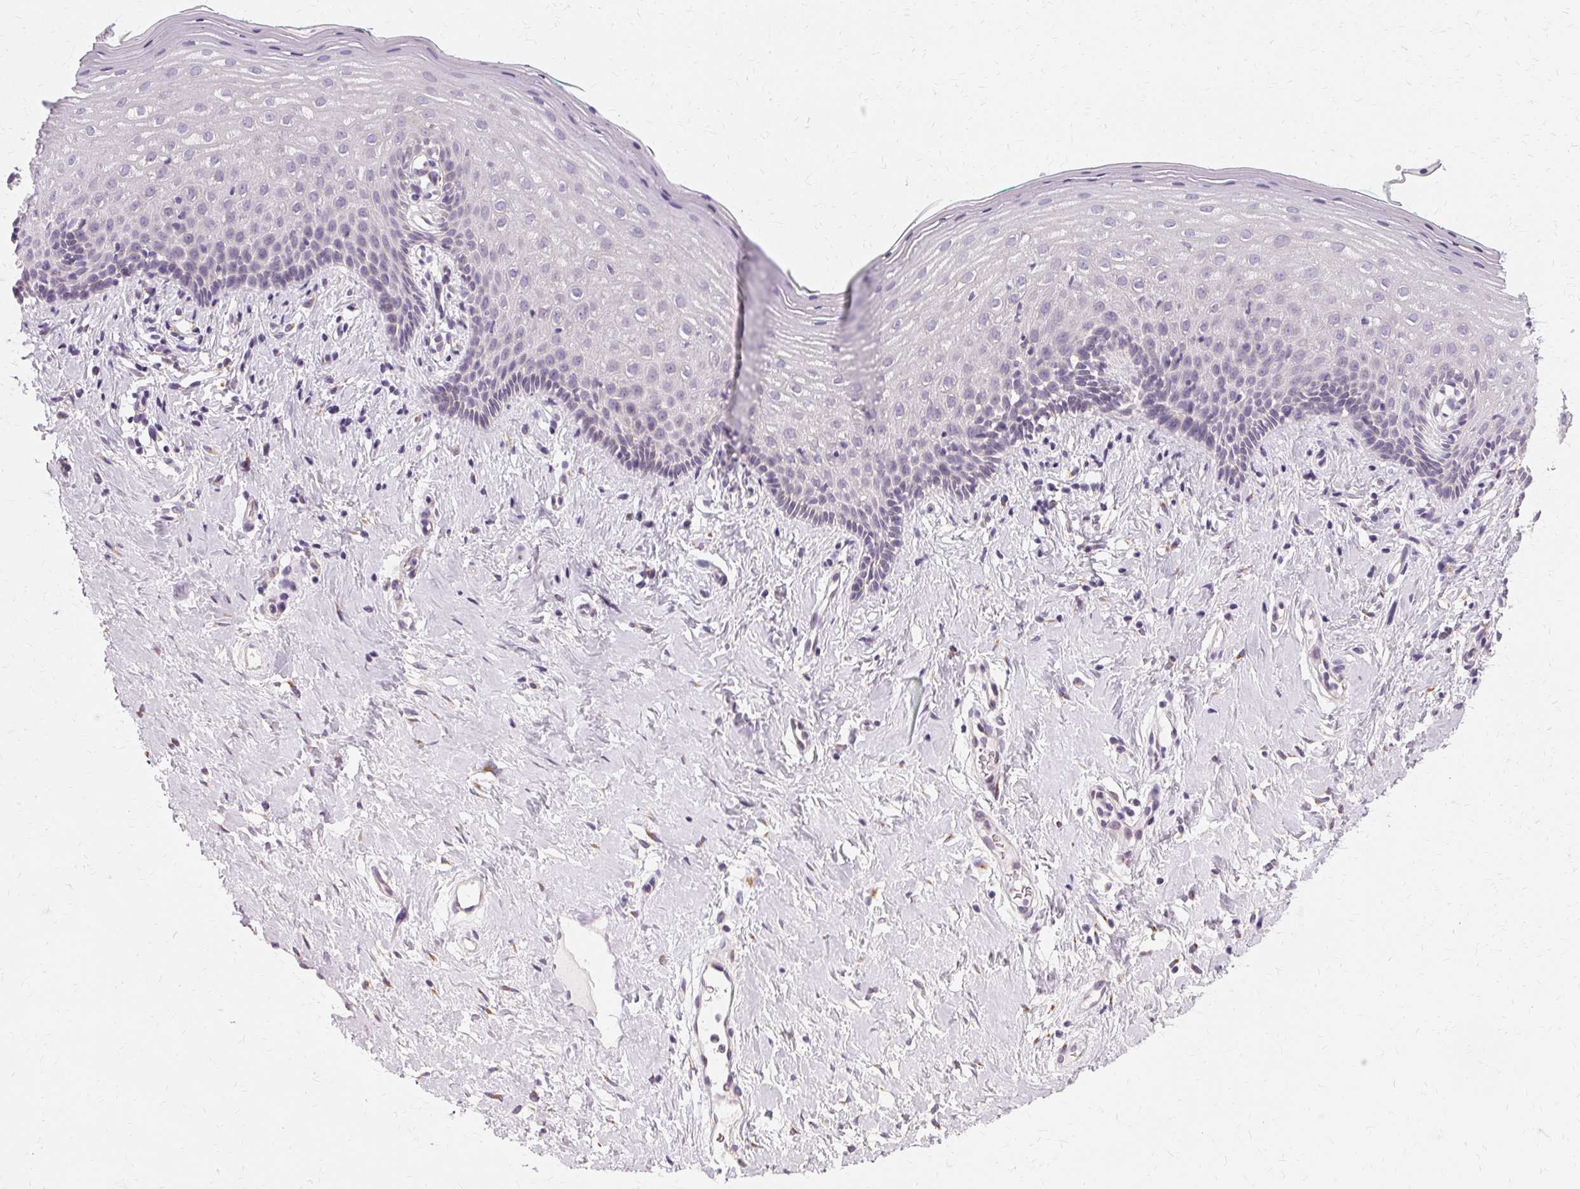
{"staining": {"intensity": "negative", "quantity": "none", "location": "none"}, "tissue": "vagina", "cell_type": "Squamous epithelial cells", "image_type": "normal", "snomed": [{"axis": "morphology", "description": "Normal tissue, NOS"}, {"axis": "topography", "description": "Vagina"}], "caption": "The photomicrograph exhibits no significant expression in squamous epithelial cells of vagina.", "gene": "FCRL3", "patient": {"sex": "female", "age": 42}}